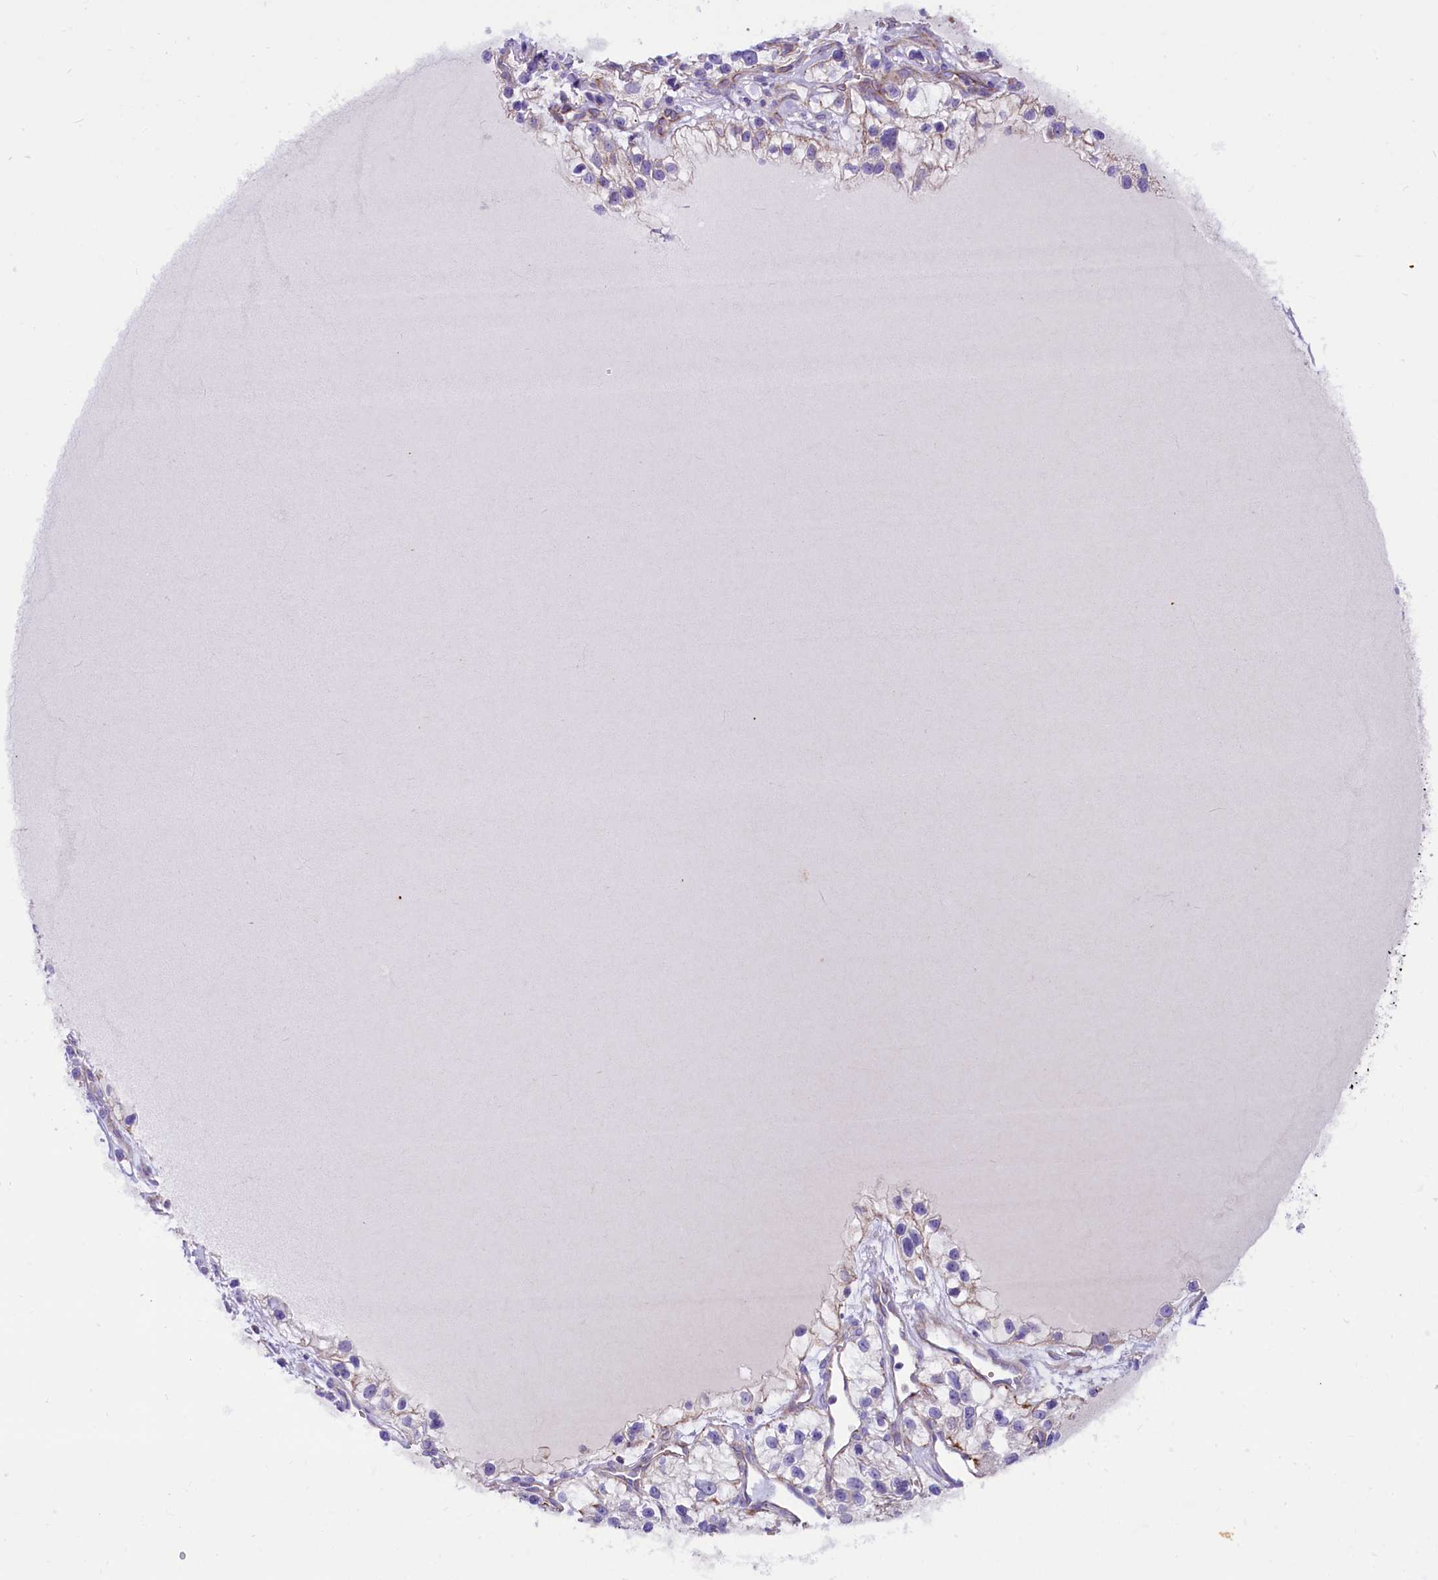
{"staining": {"intensity": "negative", "quantity": "none", "location": "none"}, "tissue": "renal cancer", "cell_type": "Tumor cells", "image_type": "cancer", "snomed": [{"axis": "morphology", "description": "Adenocarcinoma, NOS"}, {"axis": "topography", "description": "Kidney"}], "caption": "This image is of renal cancer stained with immunohistochemistry to label a protein in brown with the nuclei are counter-stained blue. There is no staining in tumor cells. (Brightfield microscopy of DAB immunohistochemistry at high magnification).", "gene": "PTPRU", "patient": {"sex": "female", "age": 57}}